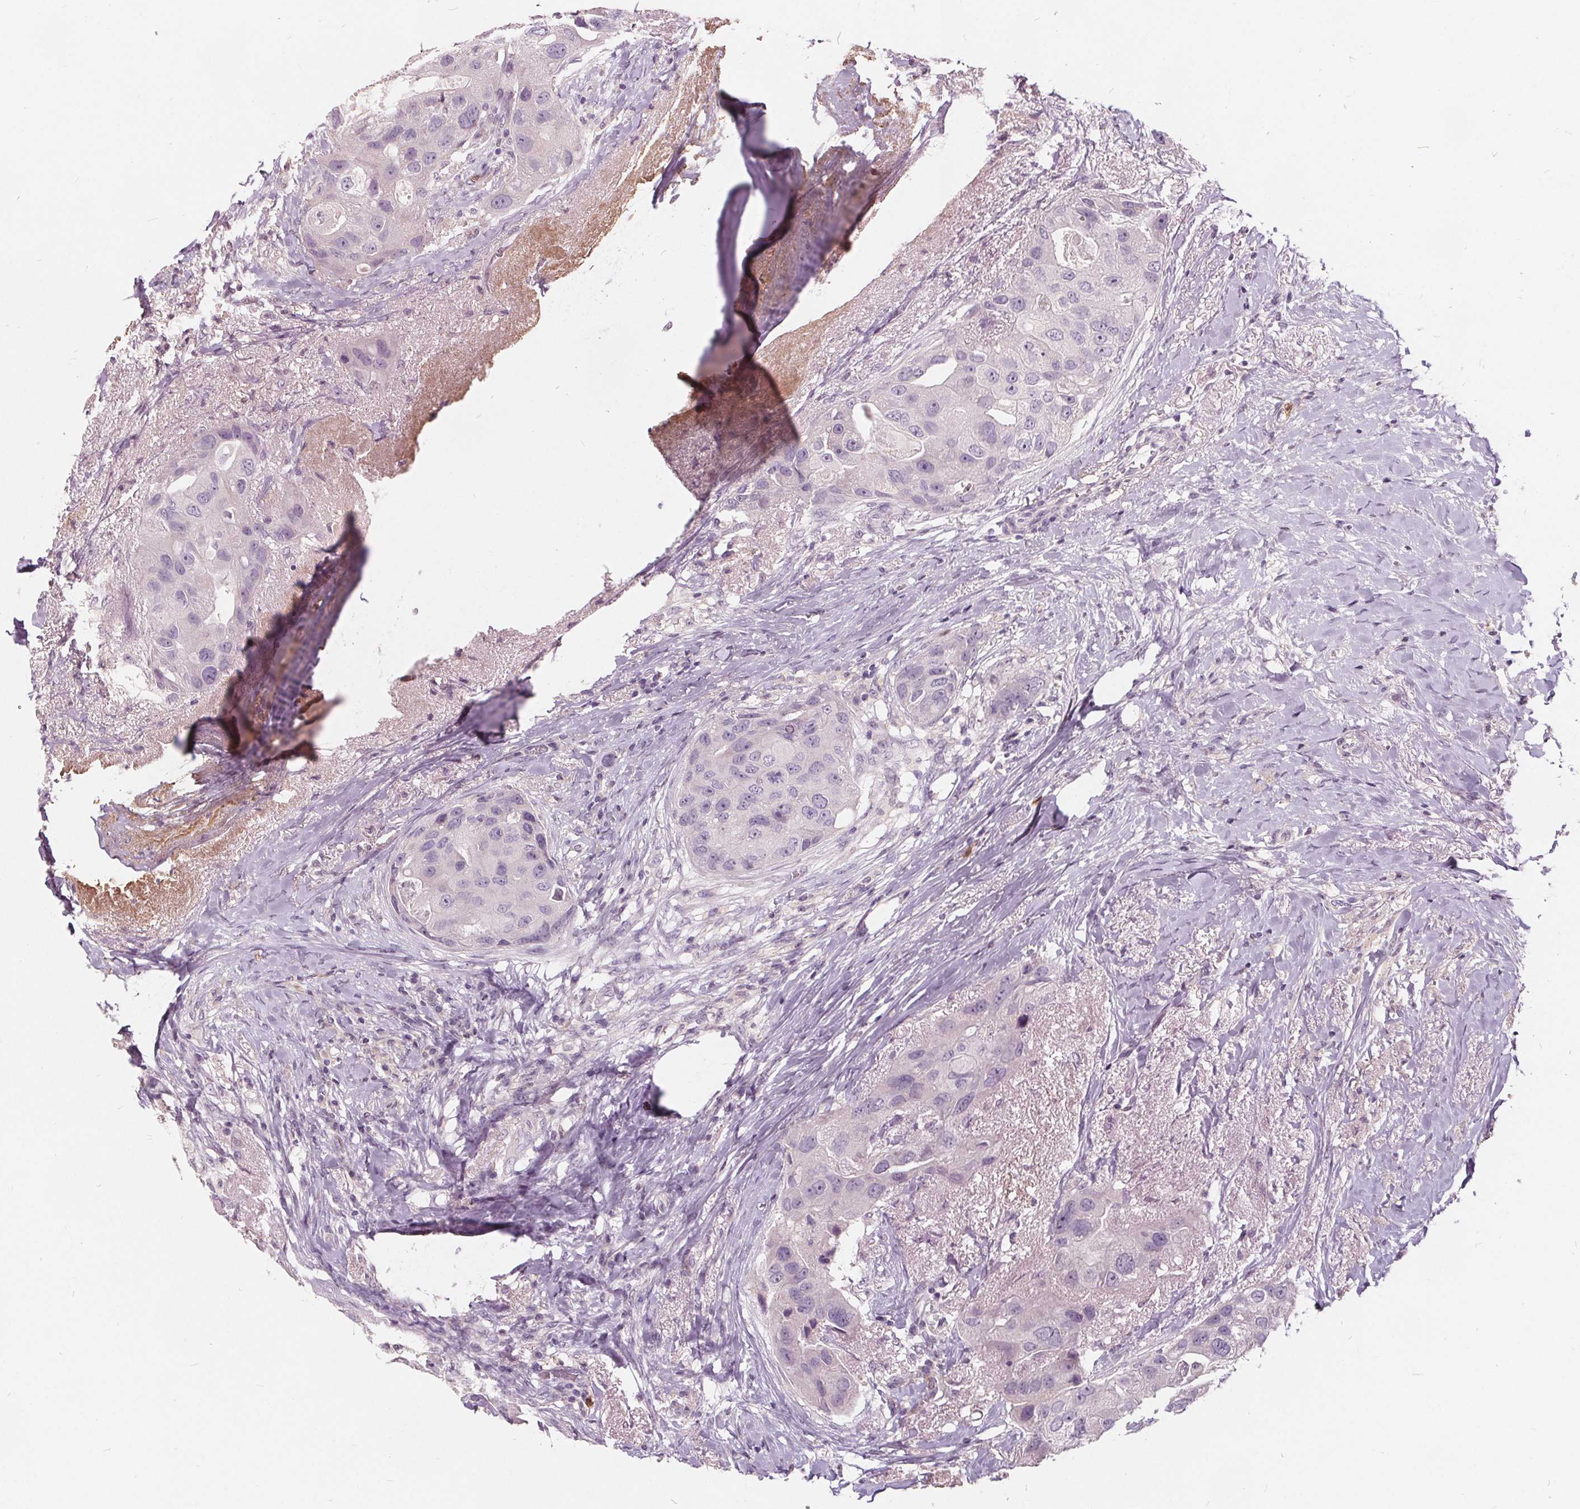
{"staining": {"intensity": "negative", "quantity": "none", "location": "none"}, "tissue": "breast cancer", "cell_type": "Tumor cells", "image_type": "cancer", "snomed": [{"axis": "morphology", "description": "Duct carcinoma"}, {"axis": "topography", "description": "Breast"}], "caption": "Tumor cells are negative for brown protein staining in breast cancer (invasive ductal carcinoma).", "gene": "HAAO", "patient": {"sex": "female", "age": 43}}